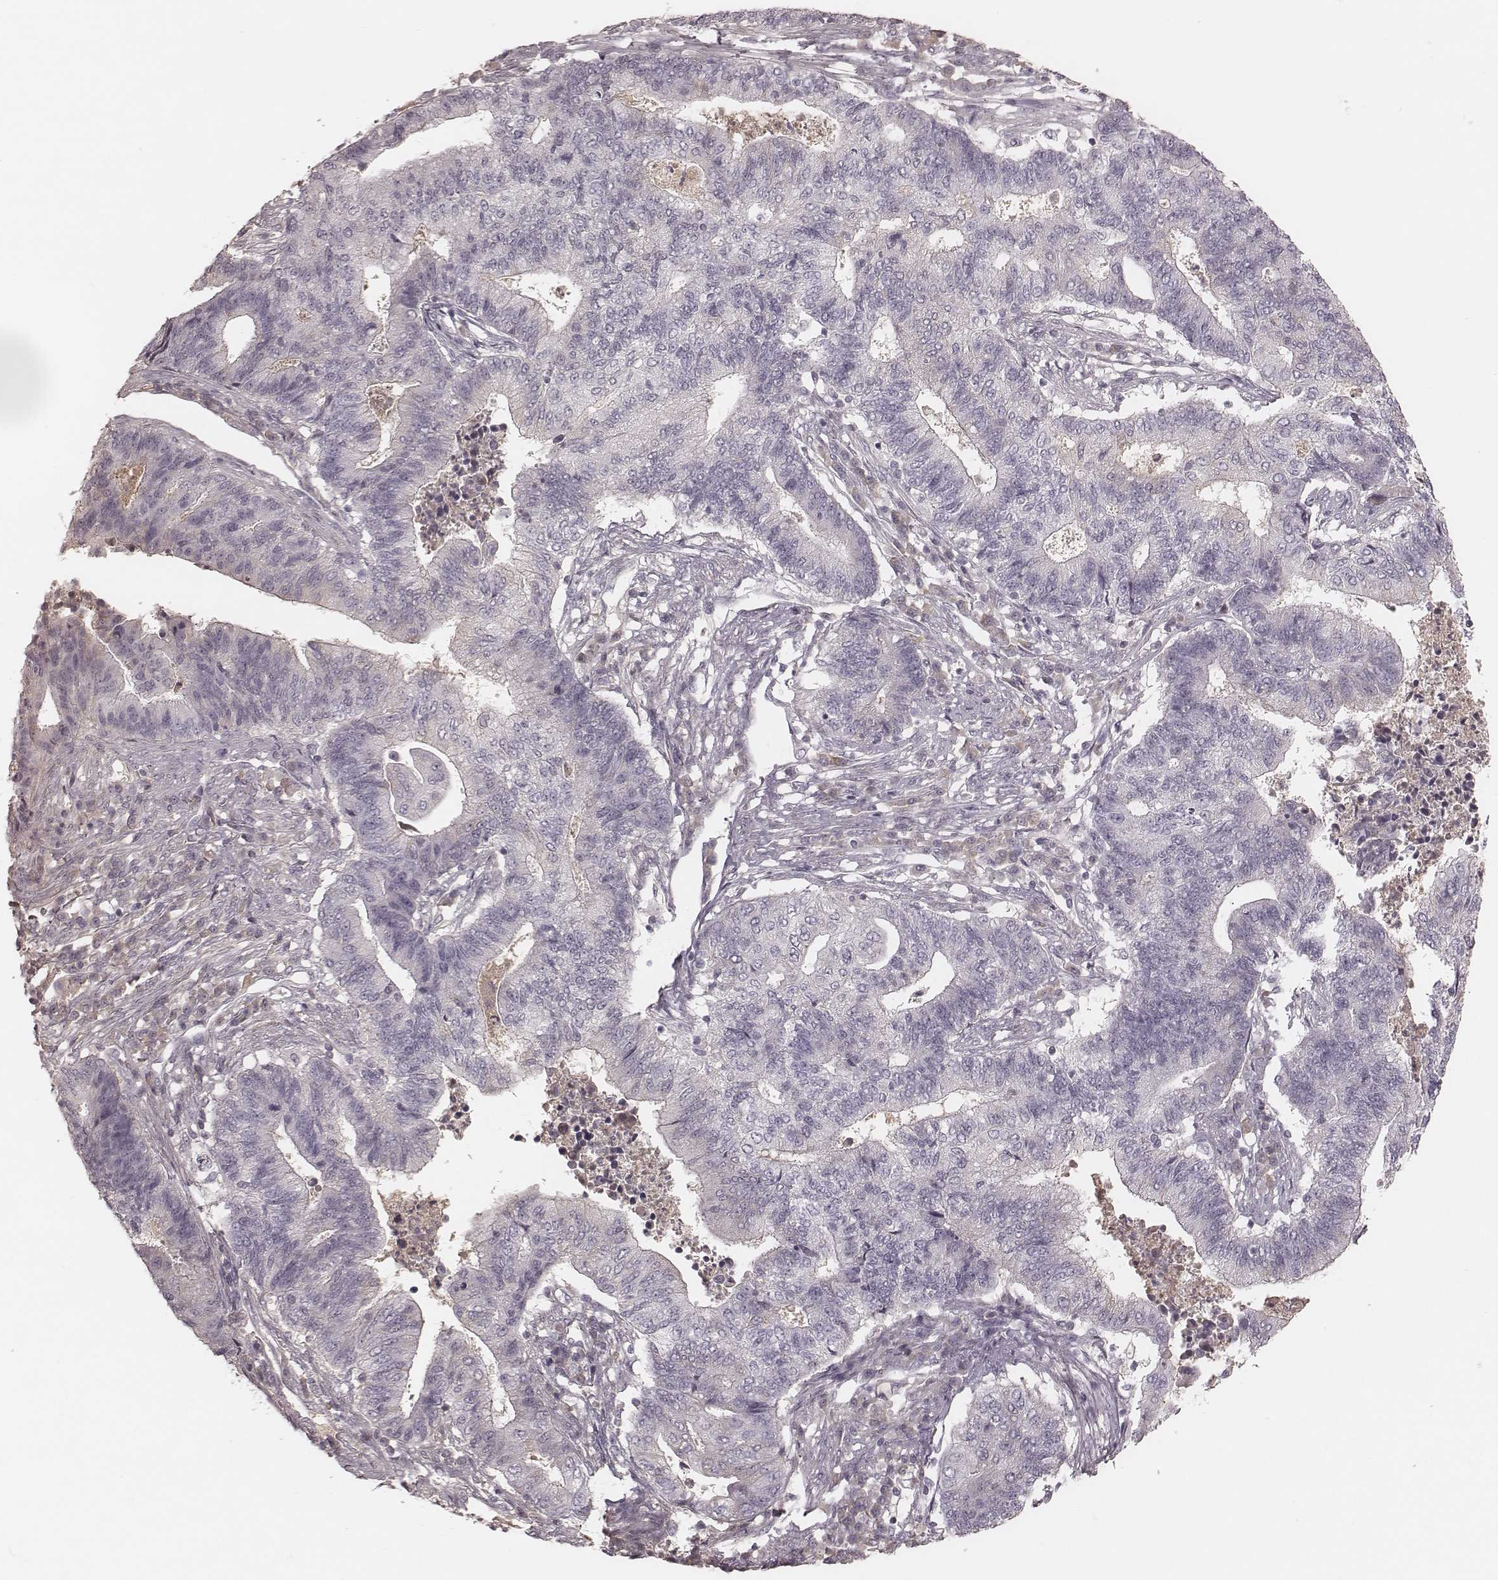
{"staining": {"intensity": "negative", "quantity": "none", "location": "none"}, "tissue": "endometrial cancer", "cell_type": "Tumor cells", "image_type": "cancer", "snomed": [{"axis": "morphology", "description": "Adenocarcinoma, NOS"}, {"axis": "topography", "description": "Uterus"}, {"axis": "topography", "description": "Endometrium"}], "caption": "Adenocarcinoma (endometrial) was stained to show a protein in brown. There is no significant expression in tumor cells.", "gene": "SMIM24", "patient": {"sex": "female", "age": 54}}